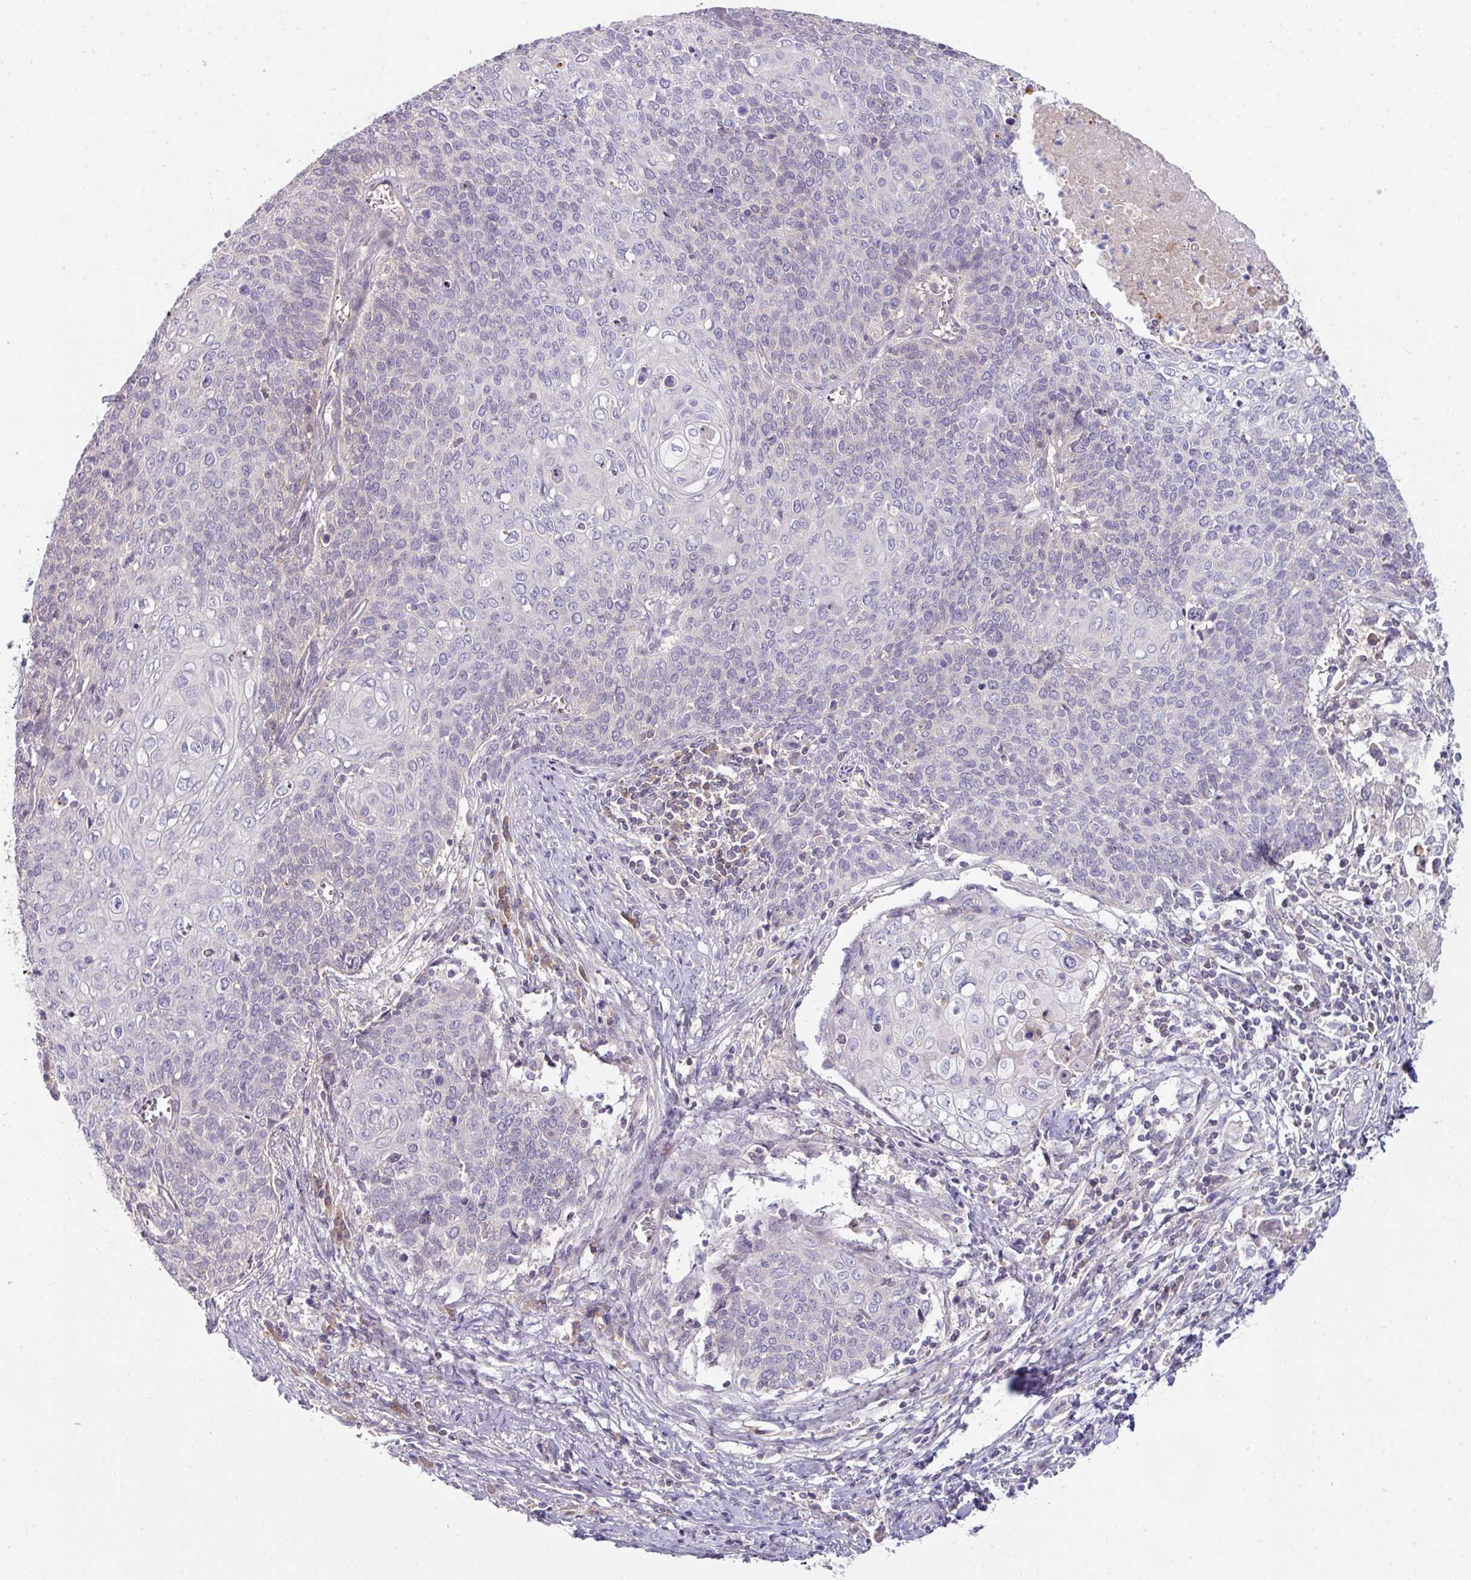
{"staining": {"intensity": "negative", "quantity": "none", "location": "none"}, "tissue": "cervical cancer", "cell_type": "Tumor cells", "image_type": "cancer", "snomed": [{"axis": "morphology", "description": "Squamous cell carcinoma, NOS"}, {"axis": "topography", "description": "Cervix"}], "caption": "The histopathology image demonstrates no staining of tumor cells in squamous cell carcinoma (cervical).", "gene": "SLAMF6", "patient": {"sex": "female", "age": 39}}